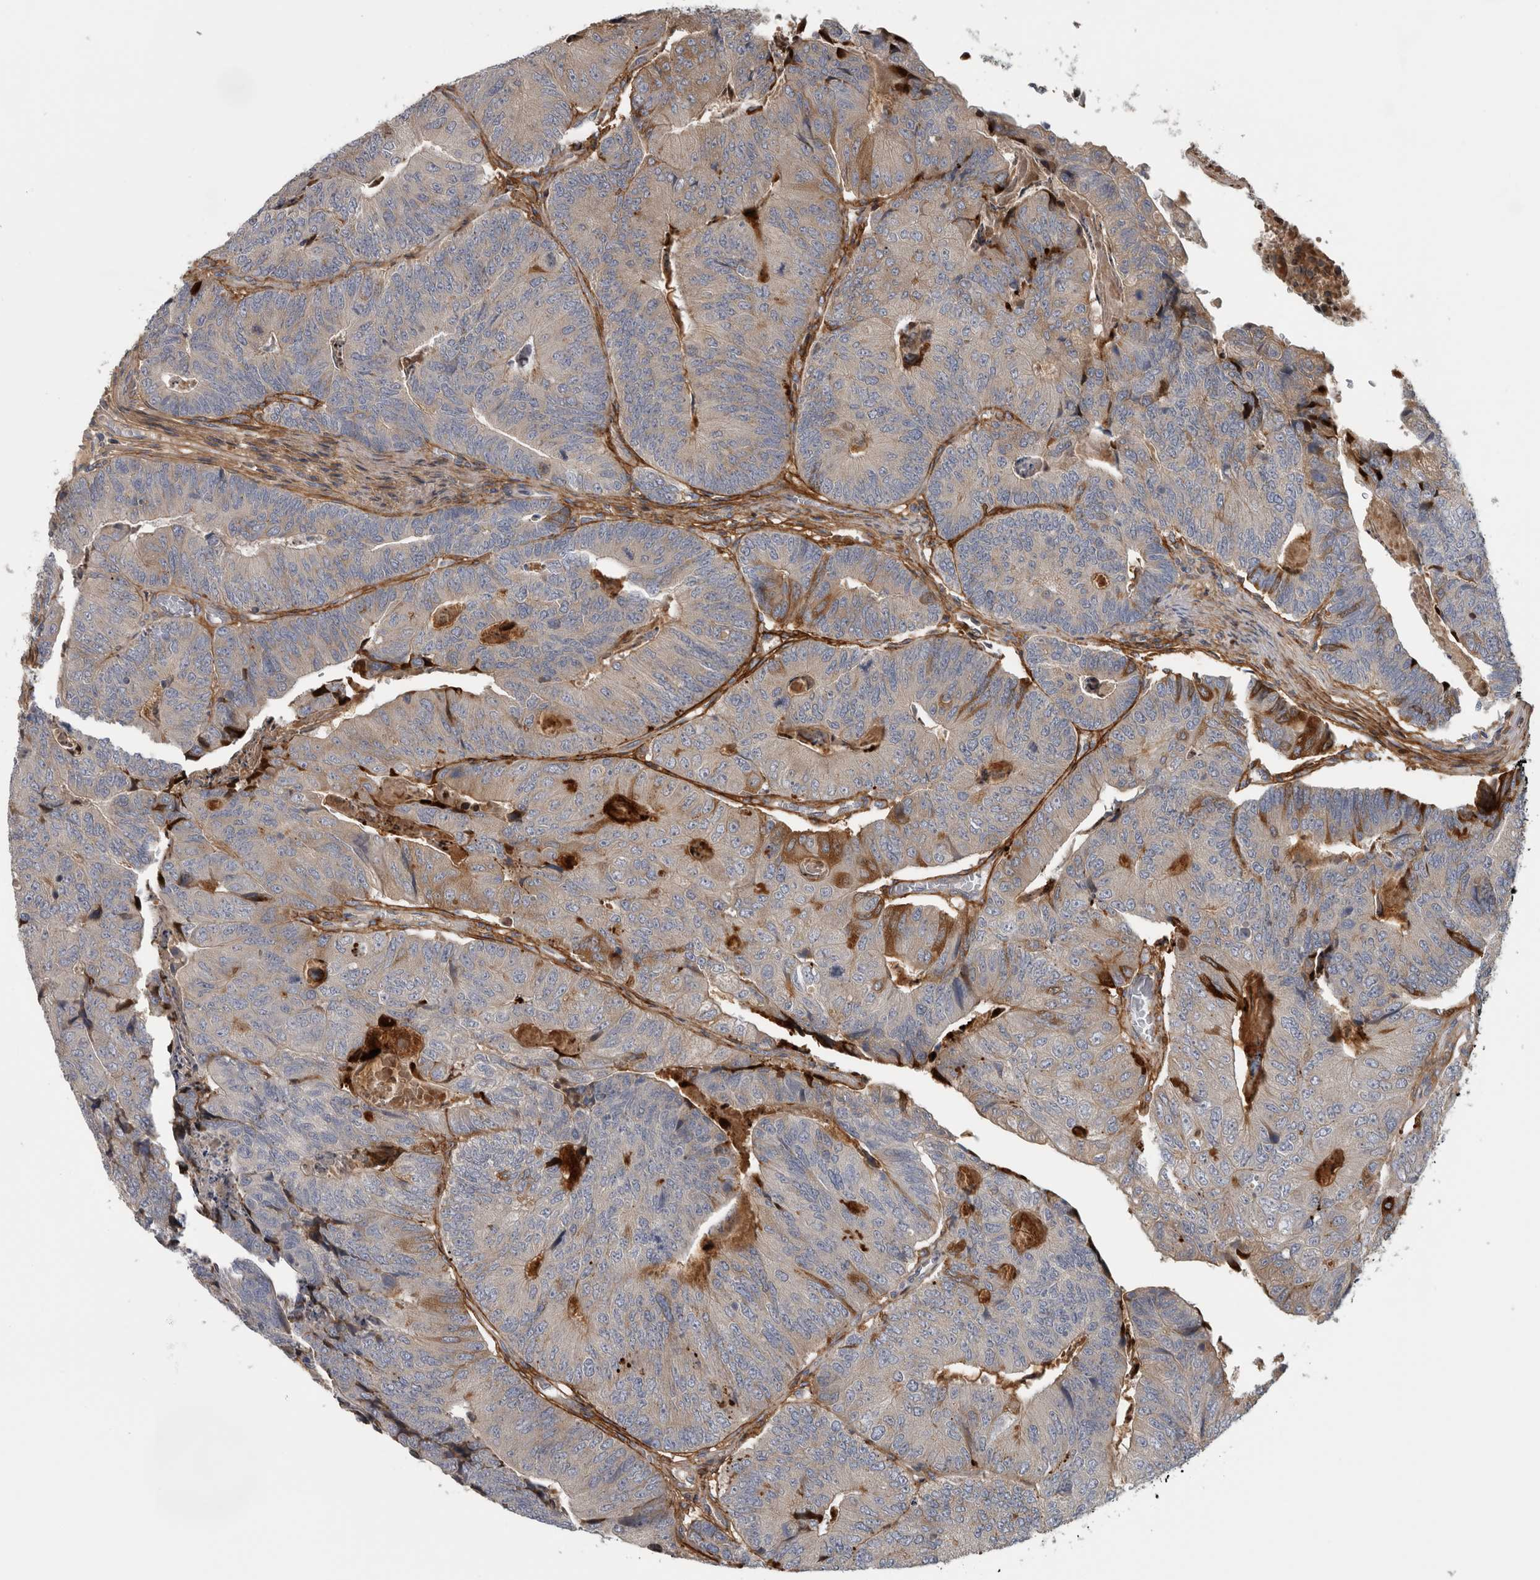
{"staining": {"intensity": "strong", "quantity": "<25%", "location": "cytoplasmic/membranous"}, "tissue": "colorectal cancer", "cell_type": "Tumor cells", "image_type": "cancer", "snomed": [{"axis": "morphology", "description": "Adenocarcinoma, NOS"}, {"axis": "topography", "description": "Colon"}], "caption": "Immunohistochemical staining of human adenocarcinoma (colorectal) exhibits medium levels of strong cytoplasmic/membranous positivity in about <25% of tumor cells. (brown staining indicates protein expression, while blue staining denotes nuclei).", "gene": "ATXN2", "patient": {"sex": "female", "age": 67}}